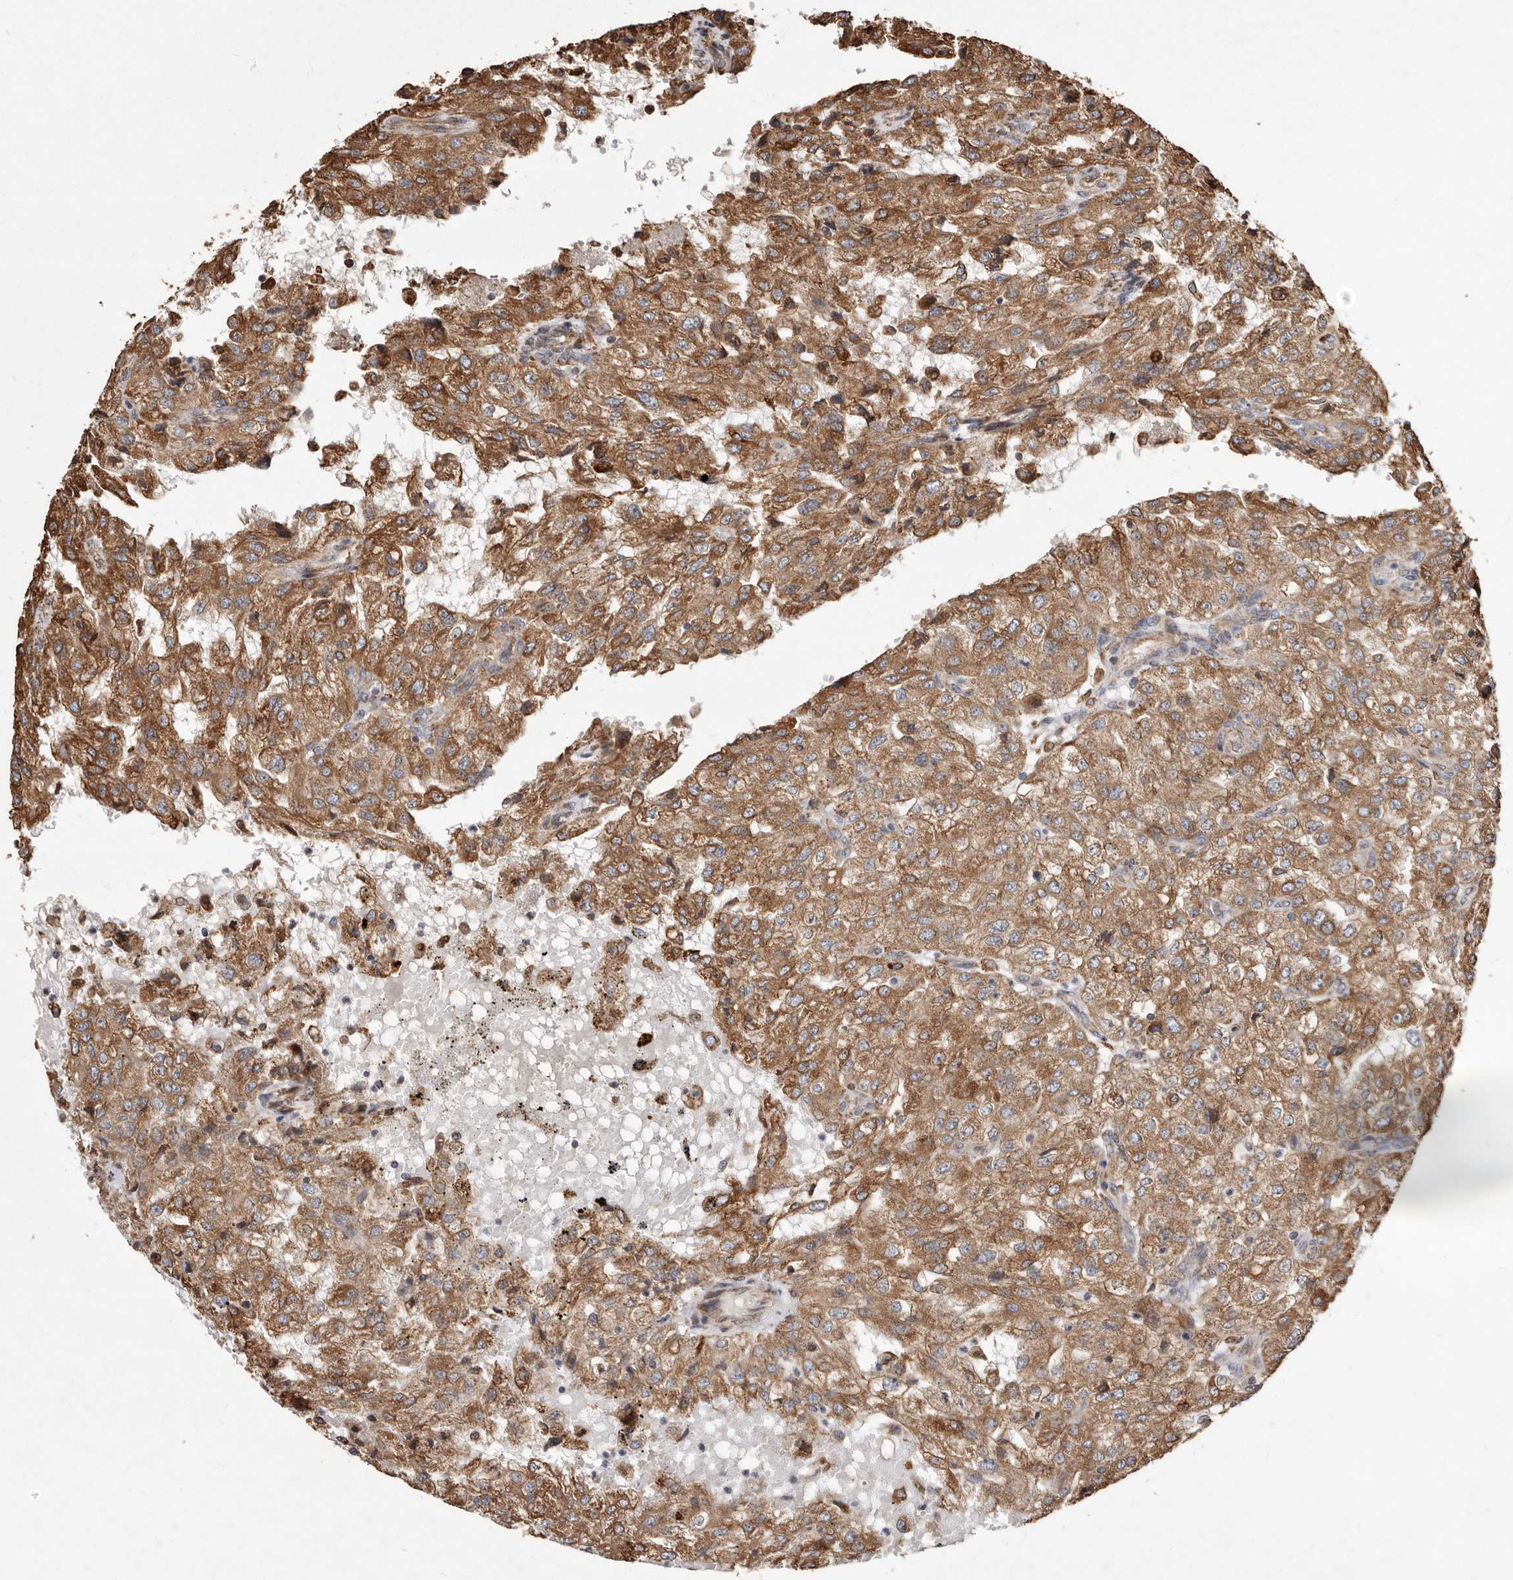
{"staining": {"intensity": "moderate", "quantity": ">75%", "location": "cytoplasmic/membranous"}, "tissue": "renal cancer", "cell_type": "Tumor cells", "image_type": "cancer", "snomed": [{"axis": "morphology", "description": "Adenocarcinoma, NOS"}, {"axis": "topography", "description": "Kidney"}], "caption": "Renal cancer (adenocarcinoma) stained with DAB (3,3'-diaminobenzidine) immunohistochemistry displays medium levels of moderate cytoplasmic/membranous staining in about >75% of tumor cells. The protein of interest is shown in brown color, while the nuclei are stained blue.", "gene": "STEAP2", "patient": {"sex": "female", "age": 54}}